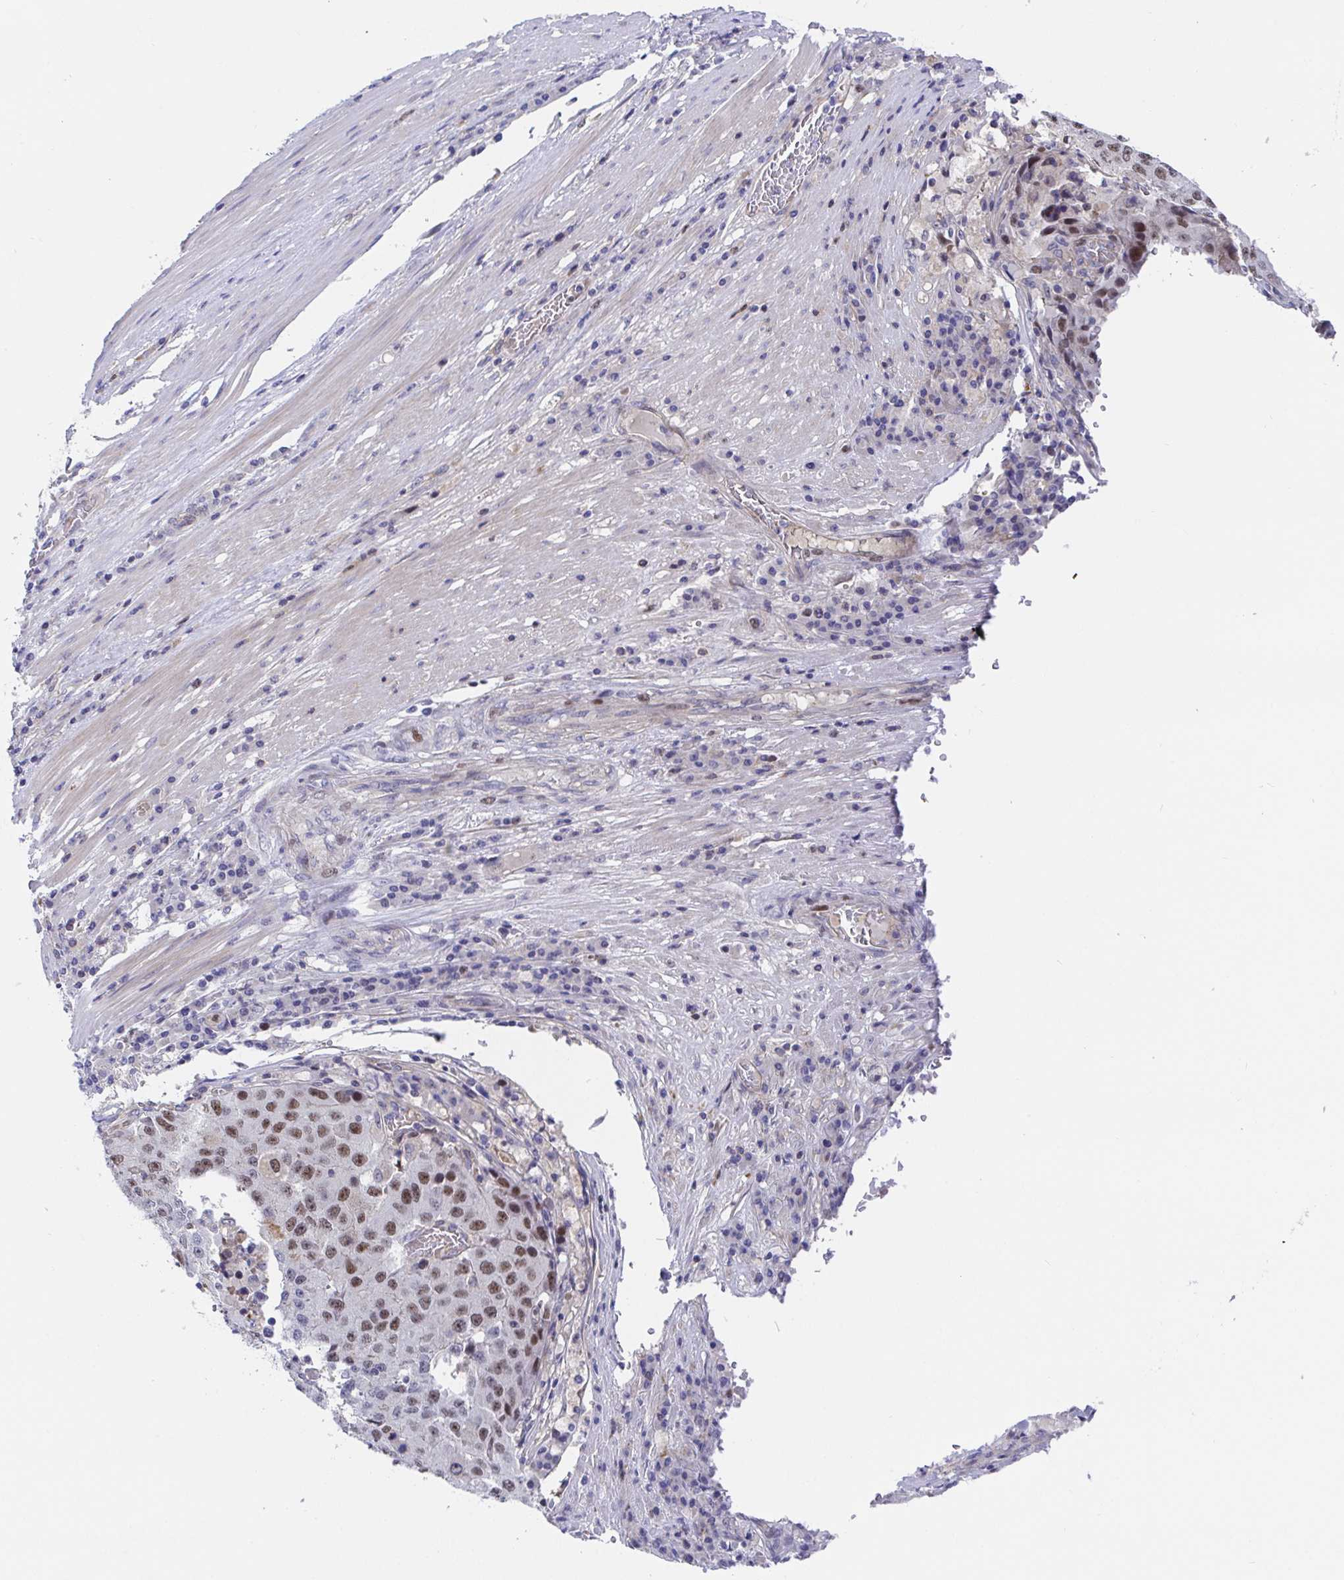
{"staining": {"intensity": "moderate", "quantity": "25%-75%", "location": "nuclear"}, "tissue": "stomach cancer", "cell_type": "Tumor cells", "image_type": "cancer", "snomed": [{"axis": "morphology", "description": "Adenocarcinoma, NOS"}, {"axis": "topography", "description": "Stomach"}], "caption": "Protein staining of stomach cancer (adenocarcinoma) tissue shows moderate nuclear expression in approximately 25%-75% of tumor cells. (Stains: DAB in brown, nuclei in blue, Microscopy: brightfield microscopy at high magnification).", "gene": "TIMELESS", "patient": {"sex": "male", "age": 71}}